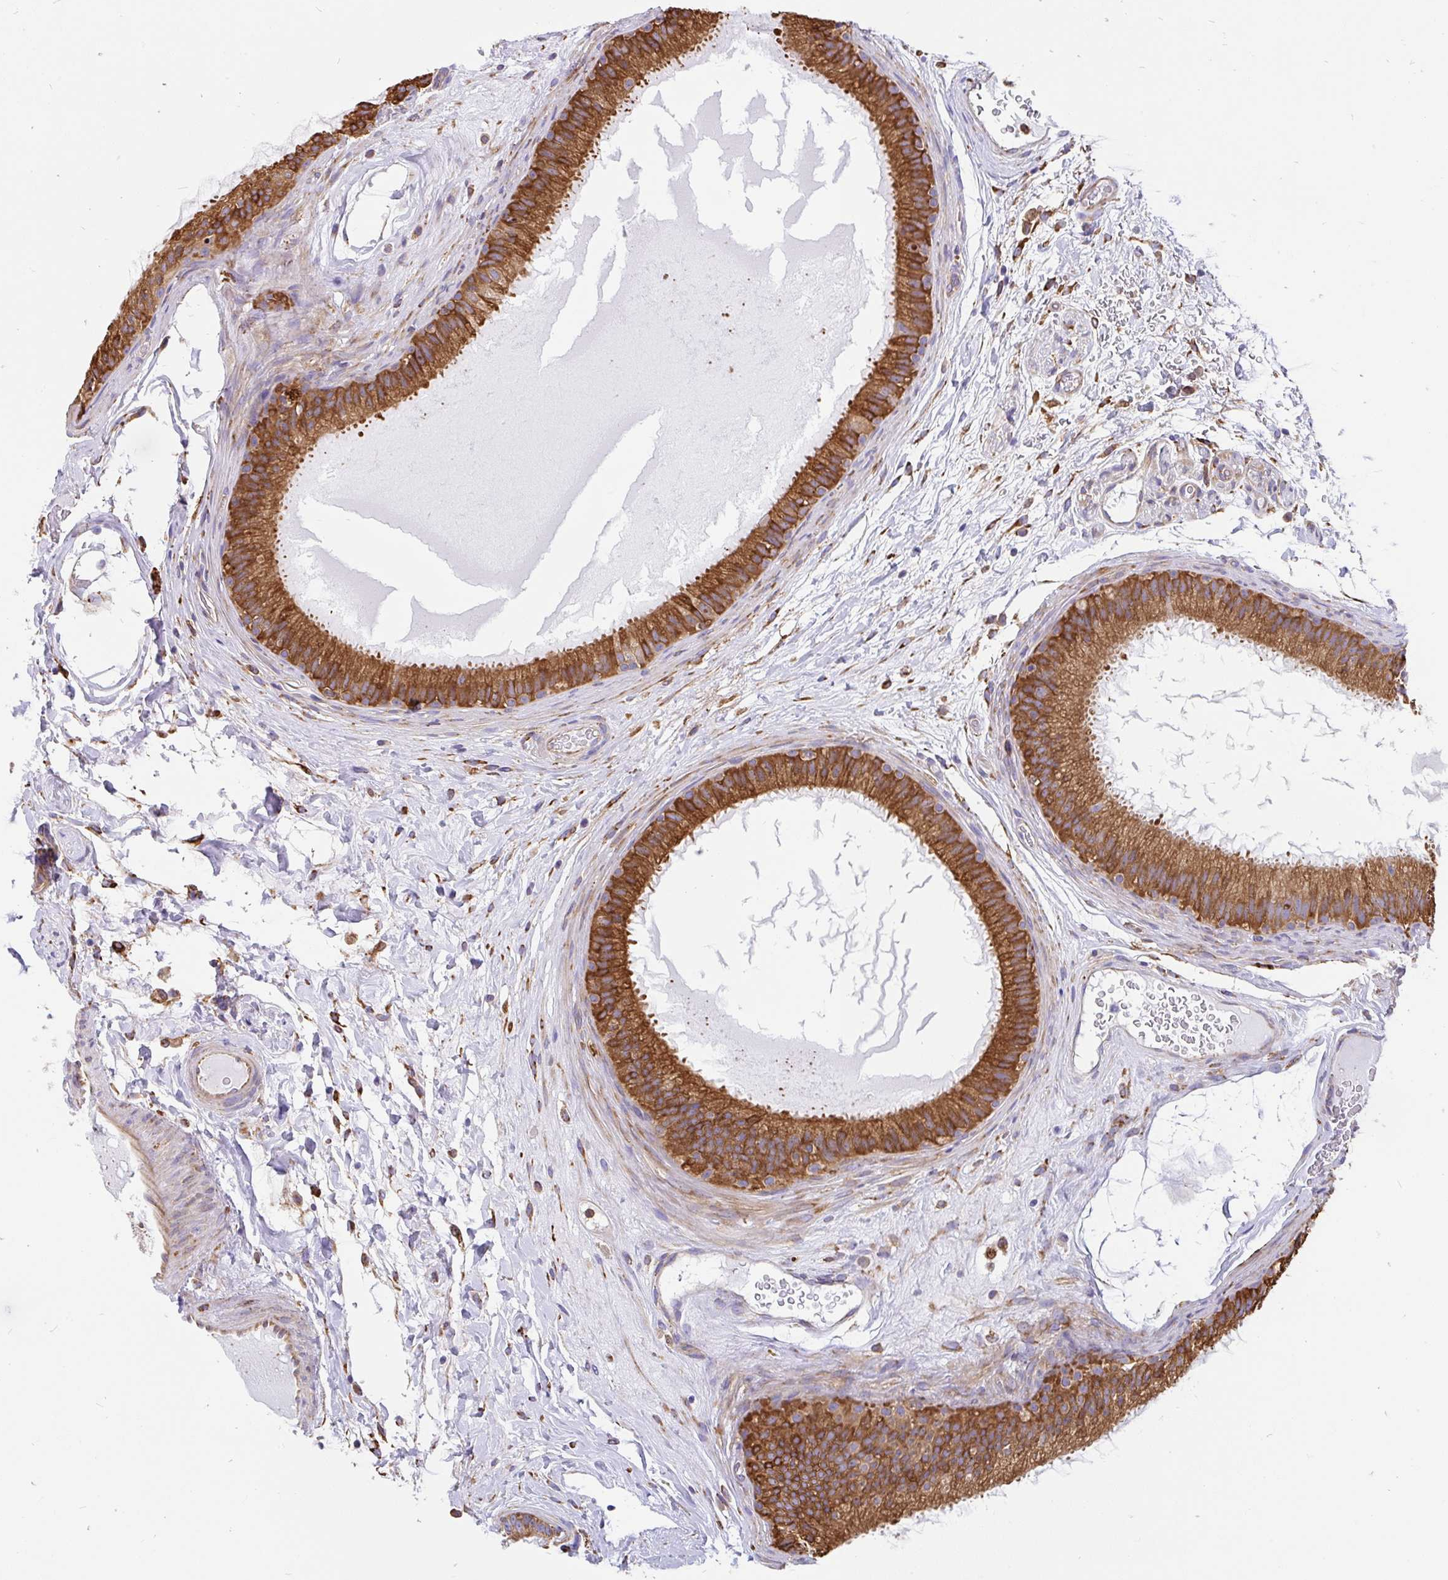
{"staining": {"intensity": "strong", "quantity": ">75%", "location": "cytoplasmic/membranous"}, "tissue": "epididymis", "cell_type": "Glandular cells", "image_type": "normal", "snomed": [{"axis": "morphology", "description": "Normal tissue, NOS"}, {"axis": "topography", "description": "Epididymis"}], "caption": "High-magnification brightfield microscopy of normal epididymis stained with DAB (3,3'-diaminobenzidine) (brown) and counterstained with hematoxylin (blue). glandular cells exhibit strong cytoplasmic/membranous expression is seen in about>75% of cells. (Stains: DAB in brown, nuclei in blue, Microscopy: brightfield microscopy at high magnification).", "gene": "EML5", "patient": {"sex": "male", "age": 23}}